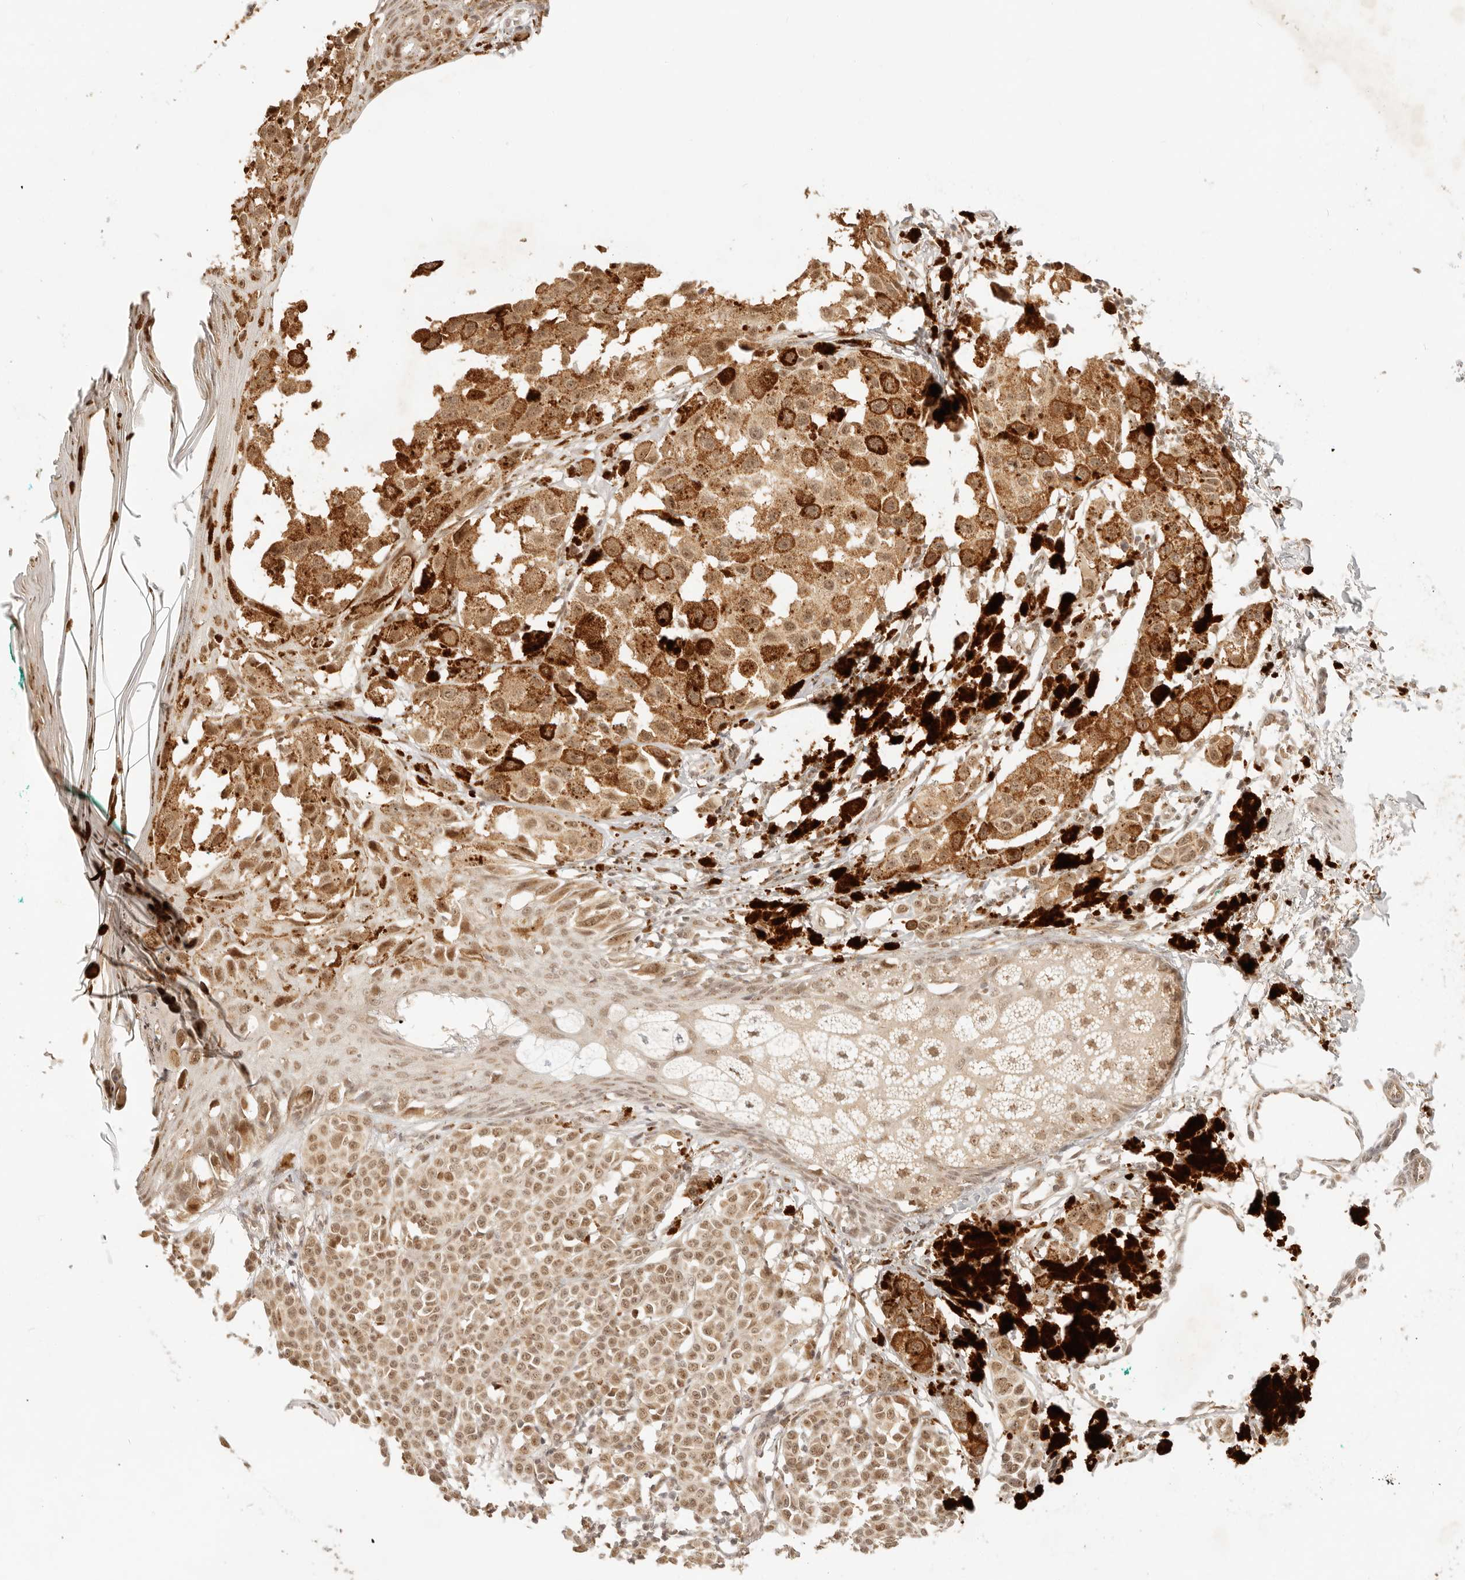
{"staining": {"intensity": "moderate", "quantity": ">75%", "location": "nuclear"}, "tissue": "melanoma", "cell_type": "Tumor cells", "image_type": "cancer", "snomed": [{"axis": "morphology", "description": "Malignant melanoma, NOS"}, {"axis": "topography", "description": "Skin of leg"}], "caption": "Melanoma was stained to show a protein in brown. There is medium levels of moderate nuclear staining in about >75% of tumor cells. The staining is performed using DAB (3,3'-diaminobenzidine) brown chromogen to label protein expression. The nuclei are counter-stained blue using hematoxylin.", "gene": "INTS11", "patient": {"sex": "female", "age": 72}}